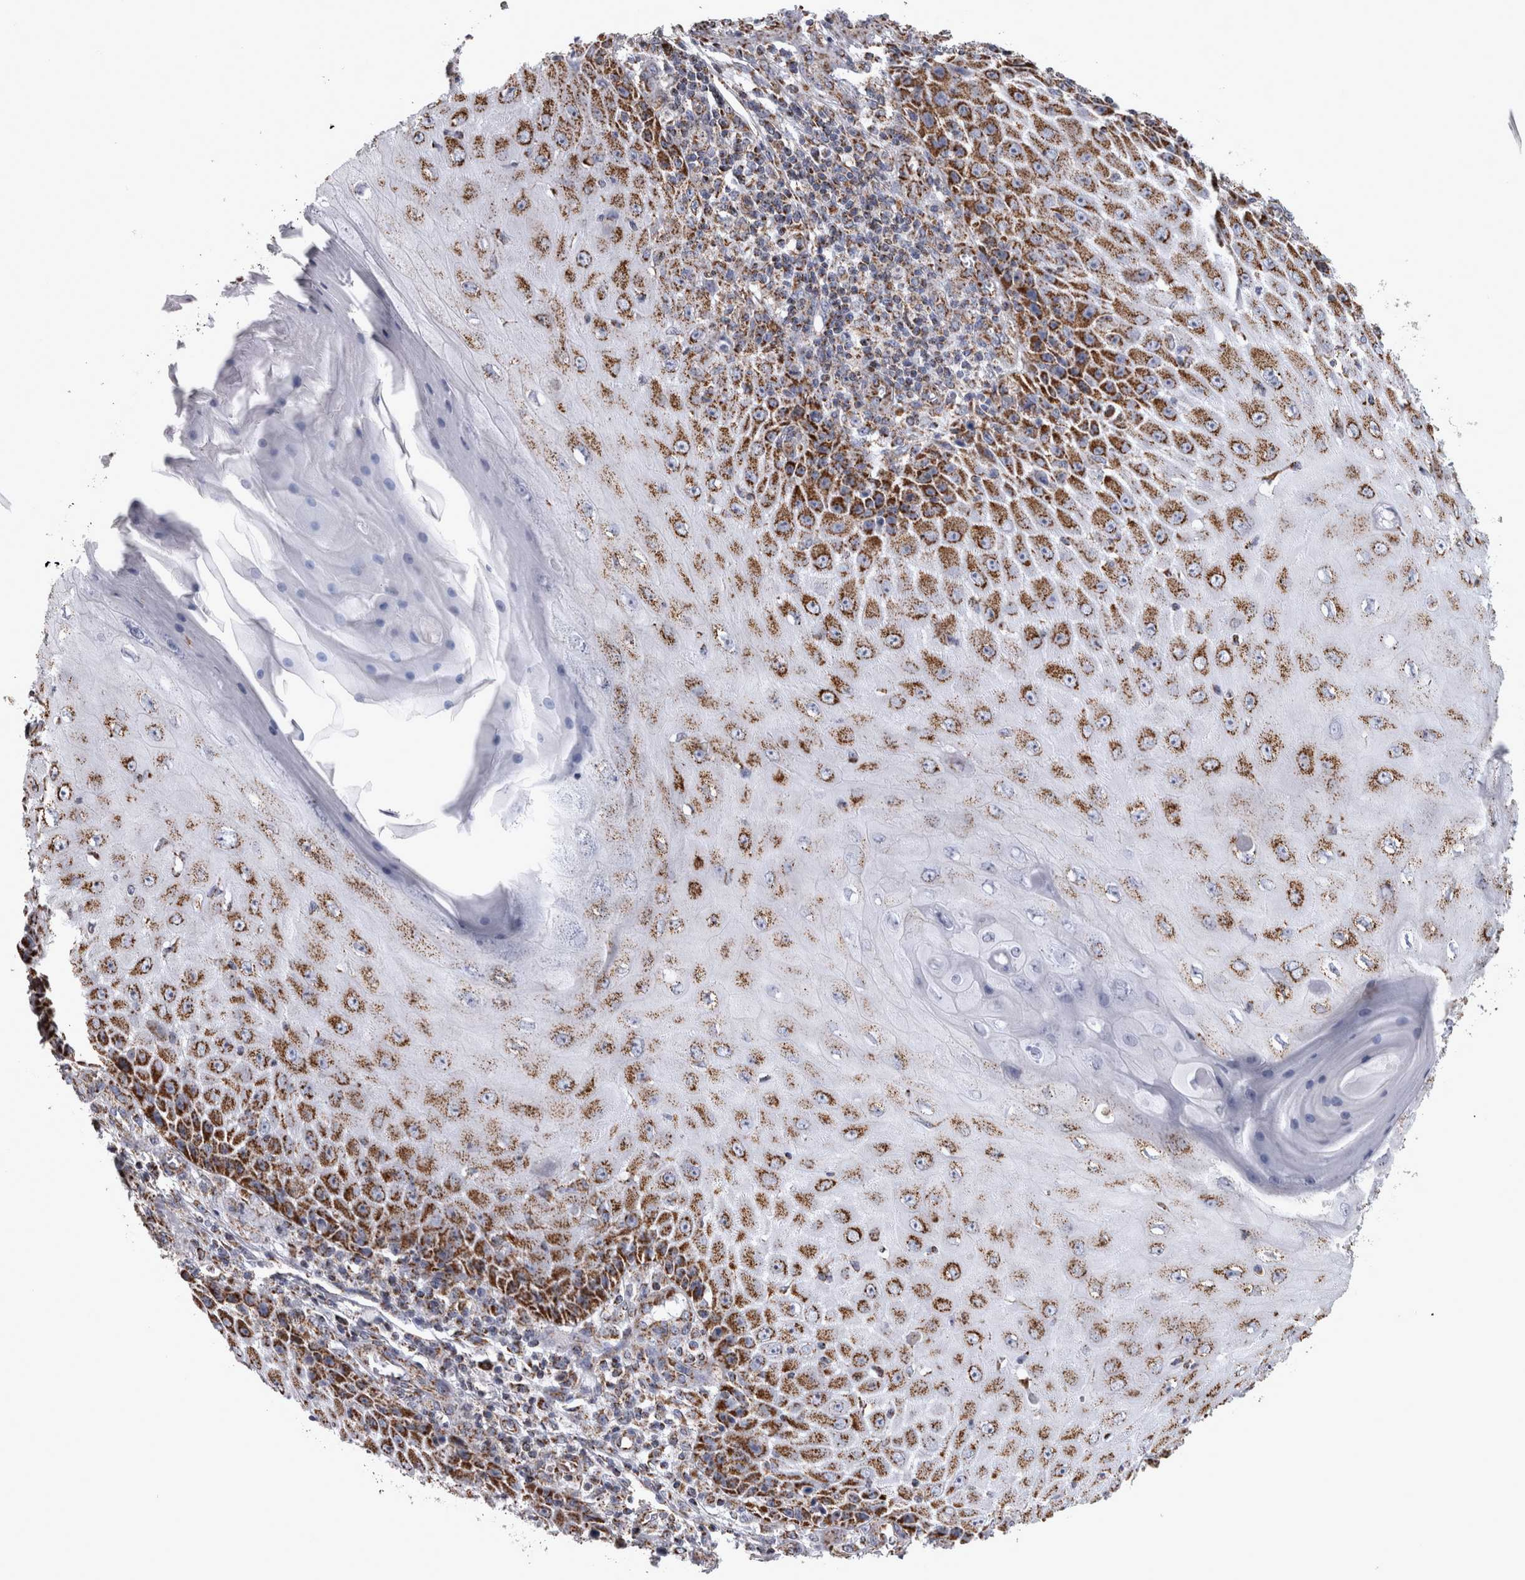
{"staining": {"intensity": "strong", "quantity": ">75%", "location": "cytoplasmic/membranous"}, "tissue": "skin cancer", "cell_type": "Tumor cells", "image_type": "cancer", "snomed": [{"axis": "morphology", "description": "Squamous cell carcinoma, NOS"}, {"axis": "topography", "description": "Skin"}], "caption": "Immunohistochemical staining of squamous cell carcinoma (skin) demonstrates strong cytoplasmic/membranous protein staining in approximately >75% of tumor cells. The protein of interest is shown in brown color, while the nuclei are stained blue.", "gene": "MDH2", "patient": {"sex": "female", "age": 73}}